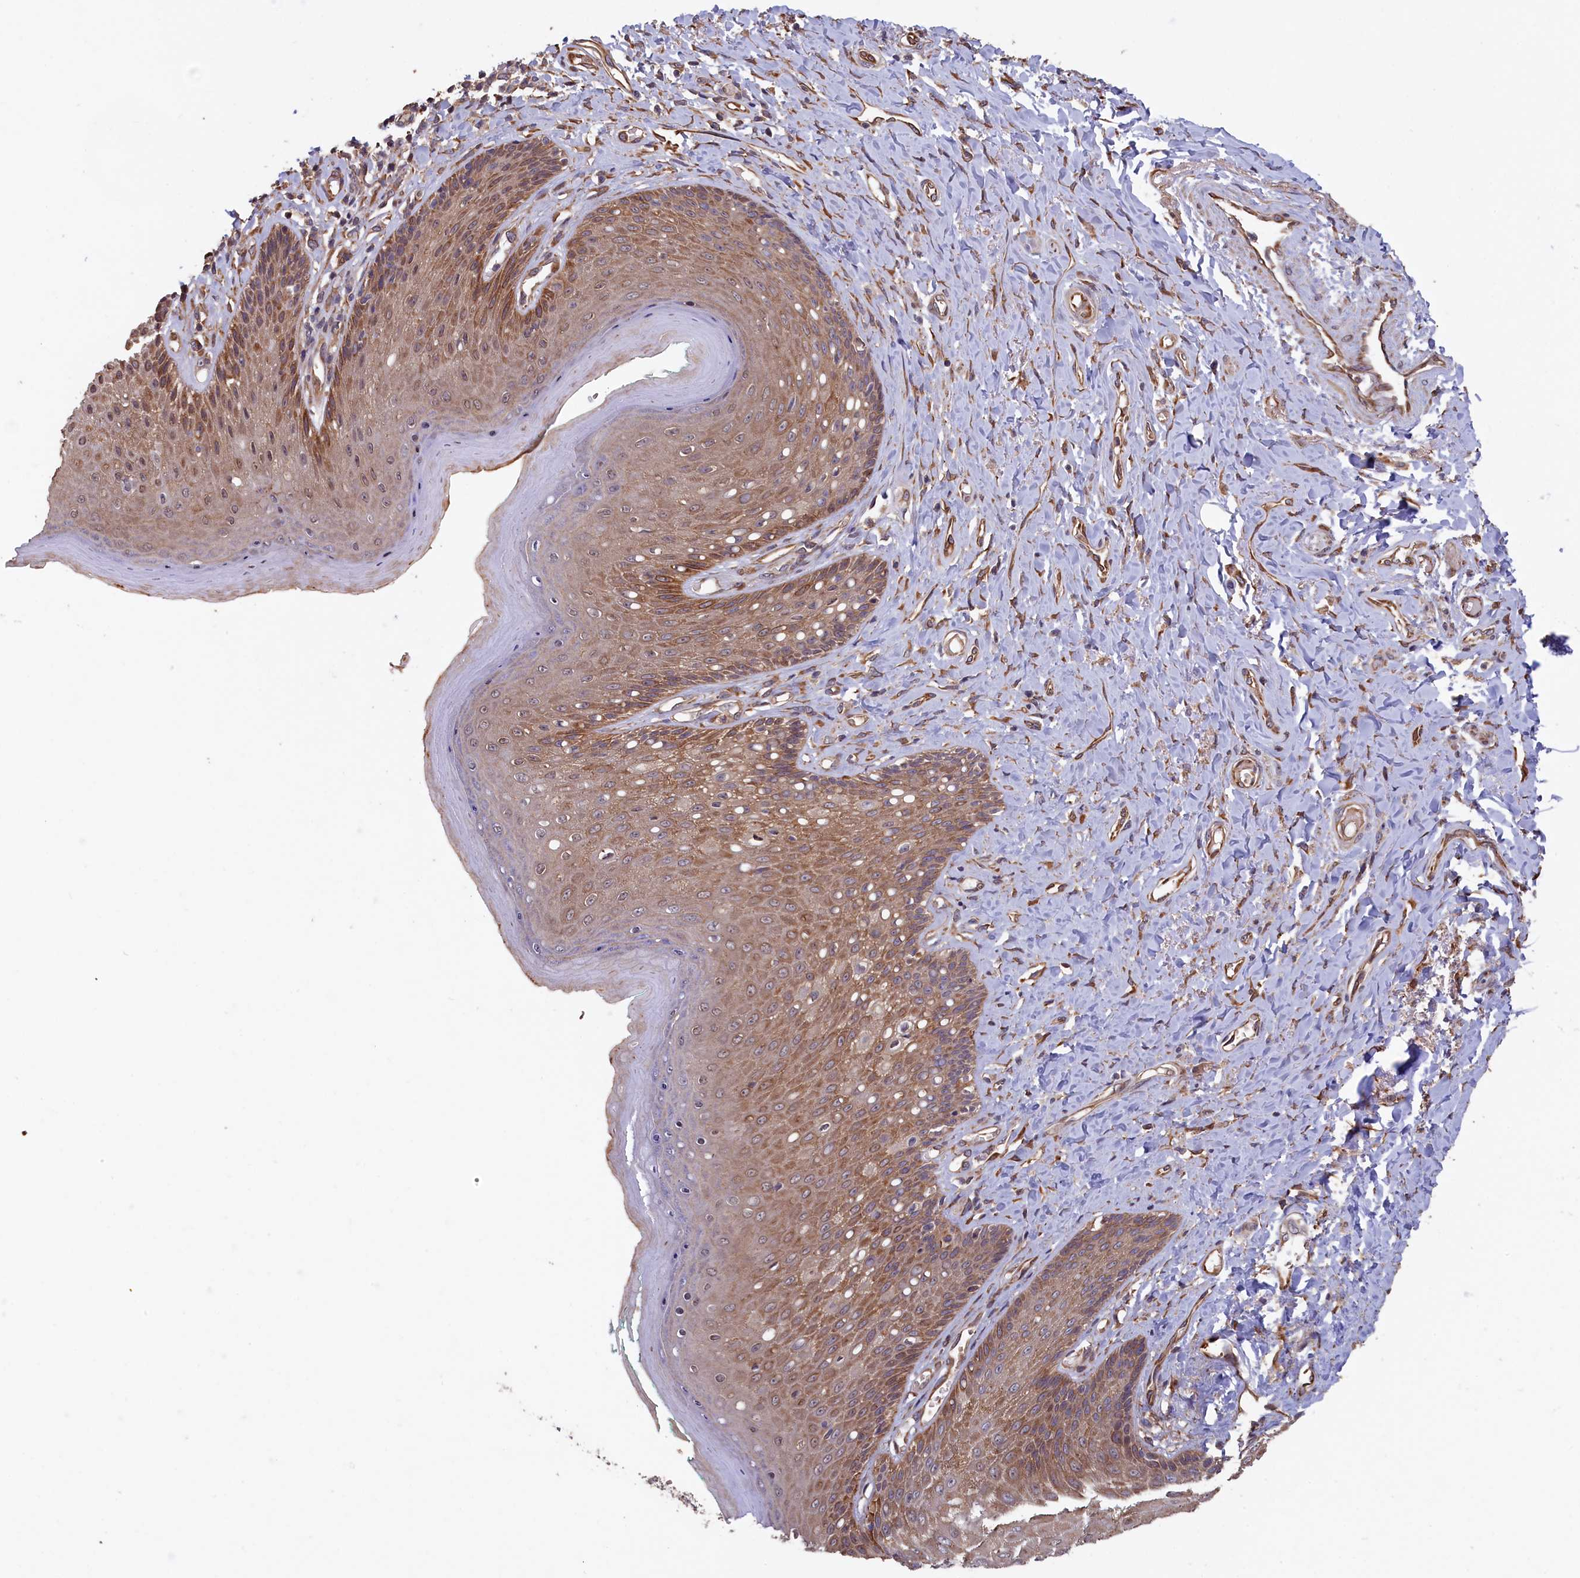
{"staining": {"intensity": "moderate", "quantity": ">75%", "location": "cytoplasmic/membranous"}, "tissue": "skin", "cell_type": "Epidermal cells", "image_type": "normal", "snomed": [{"axis": "morphology", "description": "Normal tissue, NOS"}, {"axis": "topography", "description": "Anal"}], "caption": "Immunohistochemistry micrograph of benign skin stained for a protein (brown), which exhibits medium levels of moderate cytoplasmic/membranous staining in about >75% of epidermal cells.", "gene": "GREB1L", "patient": {"sex": "male", "age": 78}}